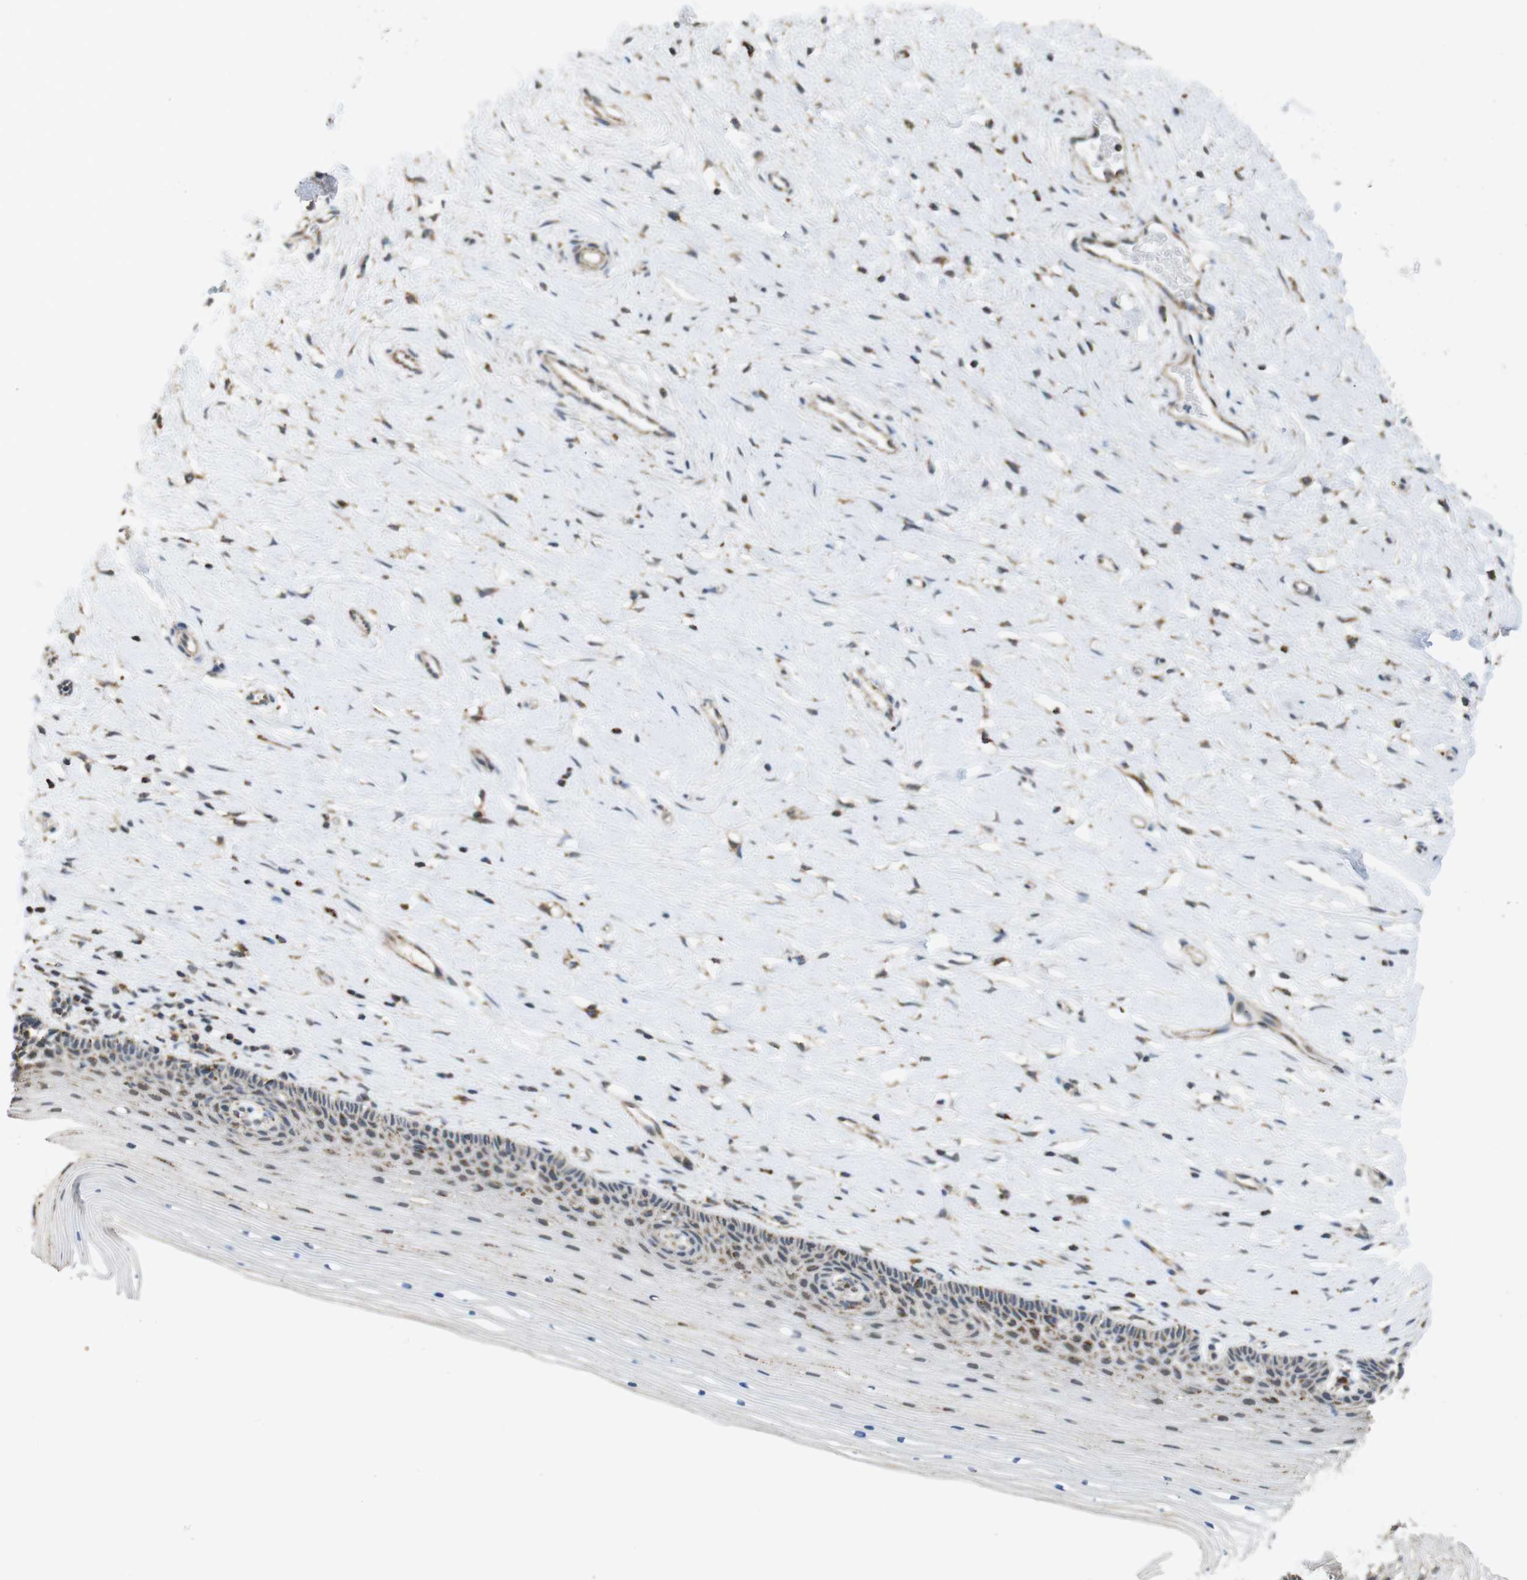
{"staining": {"intensity": "moderate", "quantity": "25%-75%", "location": "cytoplasmic/membranous"}, "tissue": "cervix", "cell_type": "Glandular cells", "image_type": "normal", "snomed": [{"axis": "morphology", "description": "Normal tissue, NOS"}, {"axis": "topography", "description": "Cervix"}], "caption": "Protein expression analysis of unremarkable cervix displays moderate cytoplasmic/membranous staining in about 25%-75% of glandular cells. Using DAB (3,3'-diaminobenzidine) (brown) and hematoxylin (blue) stains, captured at high magnification using brightfield microscopy.", "gene": "CALHM2", "patient": {"sex": "female", "age": 39}}